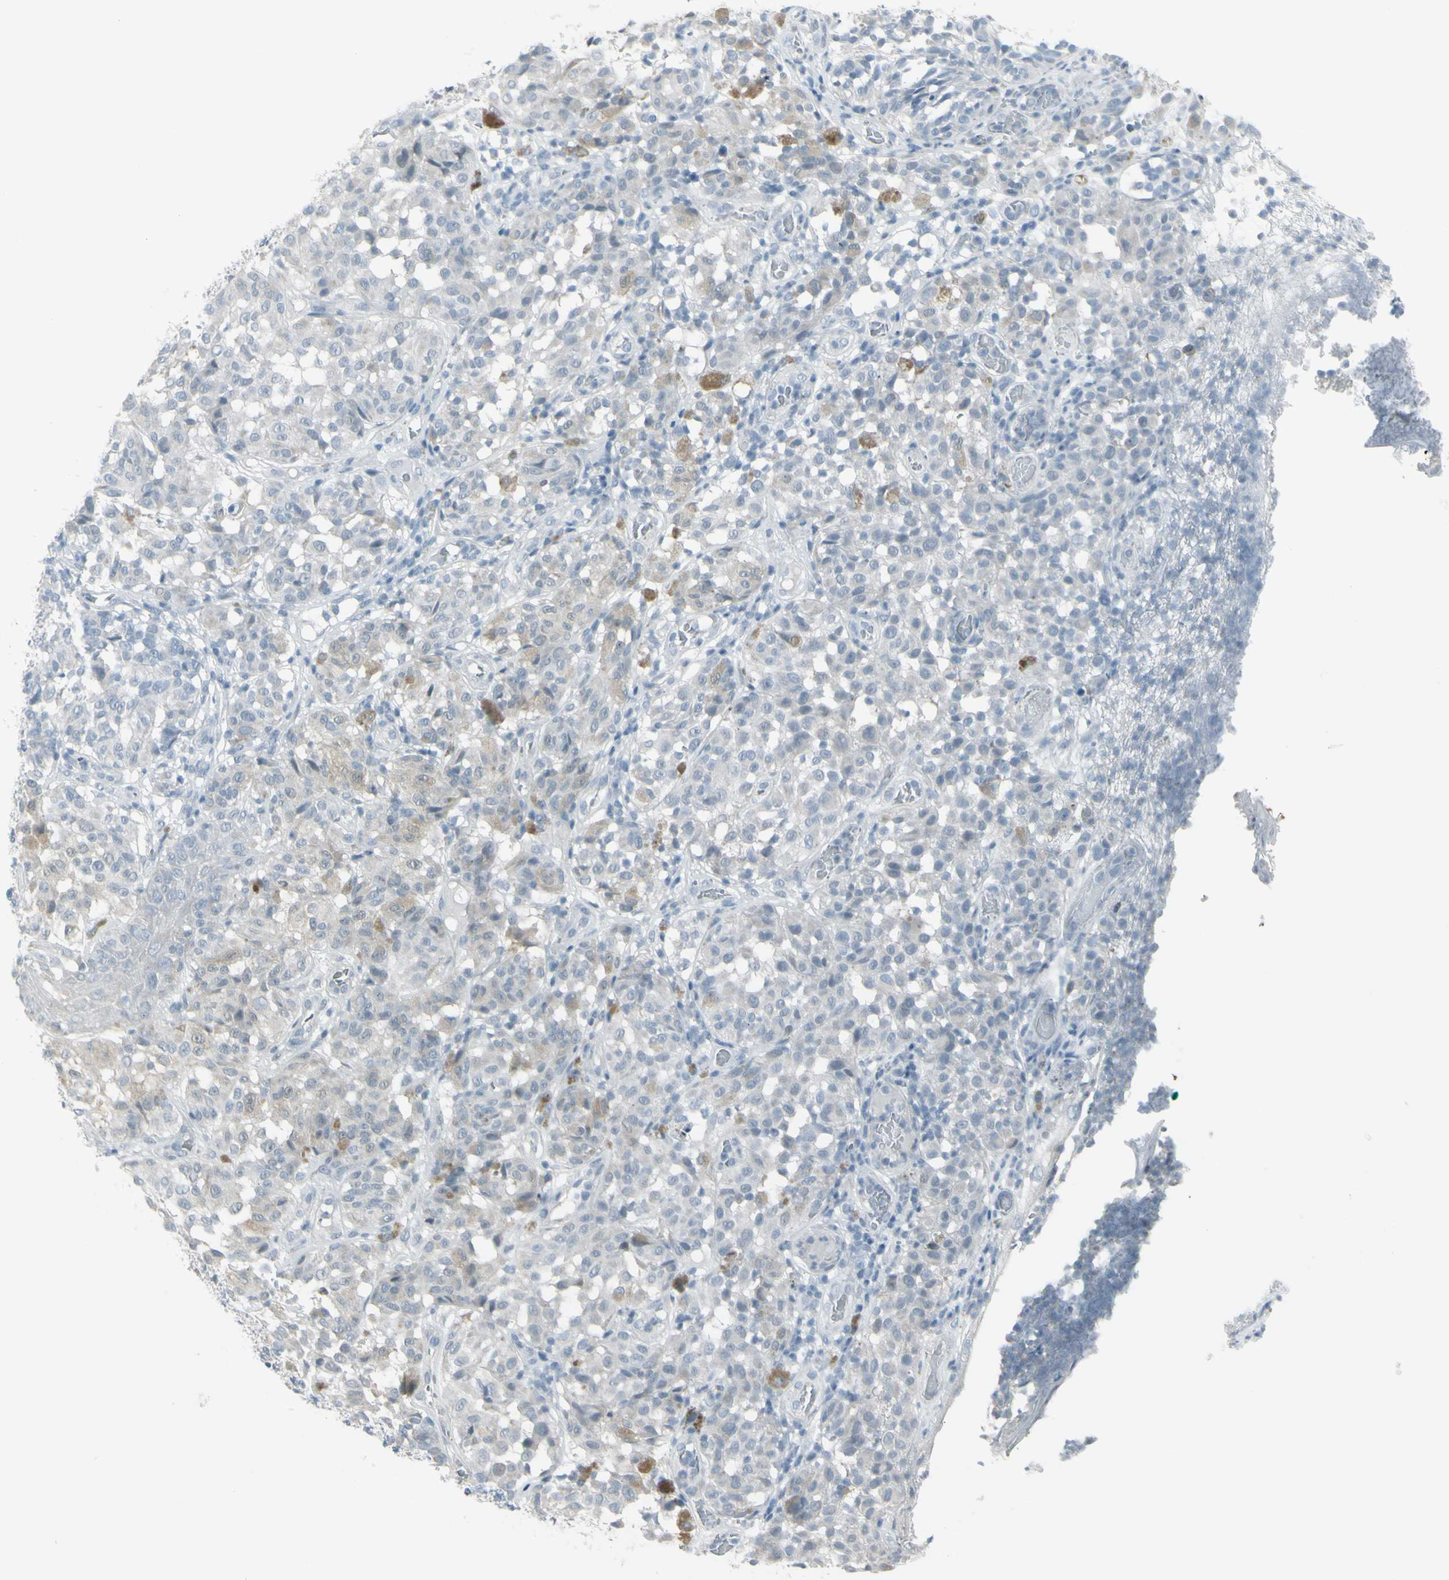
{"staining": {"intensity": "weak", "quantity": "<25%", "location": "cytoplasmic/membranous"}, "tissue": "melanoma", "cell_type": "Tumor cells", "image_type": "cancer", "snomed": [{"axis": "morphology", "description": "Malignant melanoma, NOS"}, {"axis": "topography", "description": "Skin"}], "caption": "This image is of malignant melanoma stained with IHC to label a protein in brown with the nuclei are counter-stained blue. There is no expression in tumor cells. (IHC, brightfield microscopy, high magnification).", "gene": "RAB3A", "patient": {"sex": "female", "age": 46}}